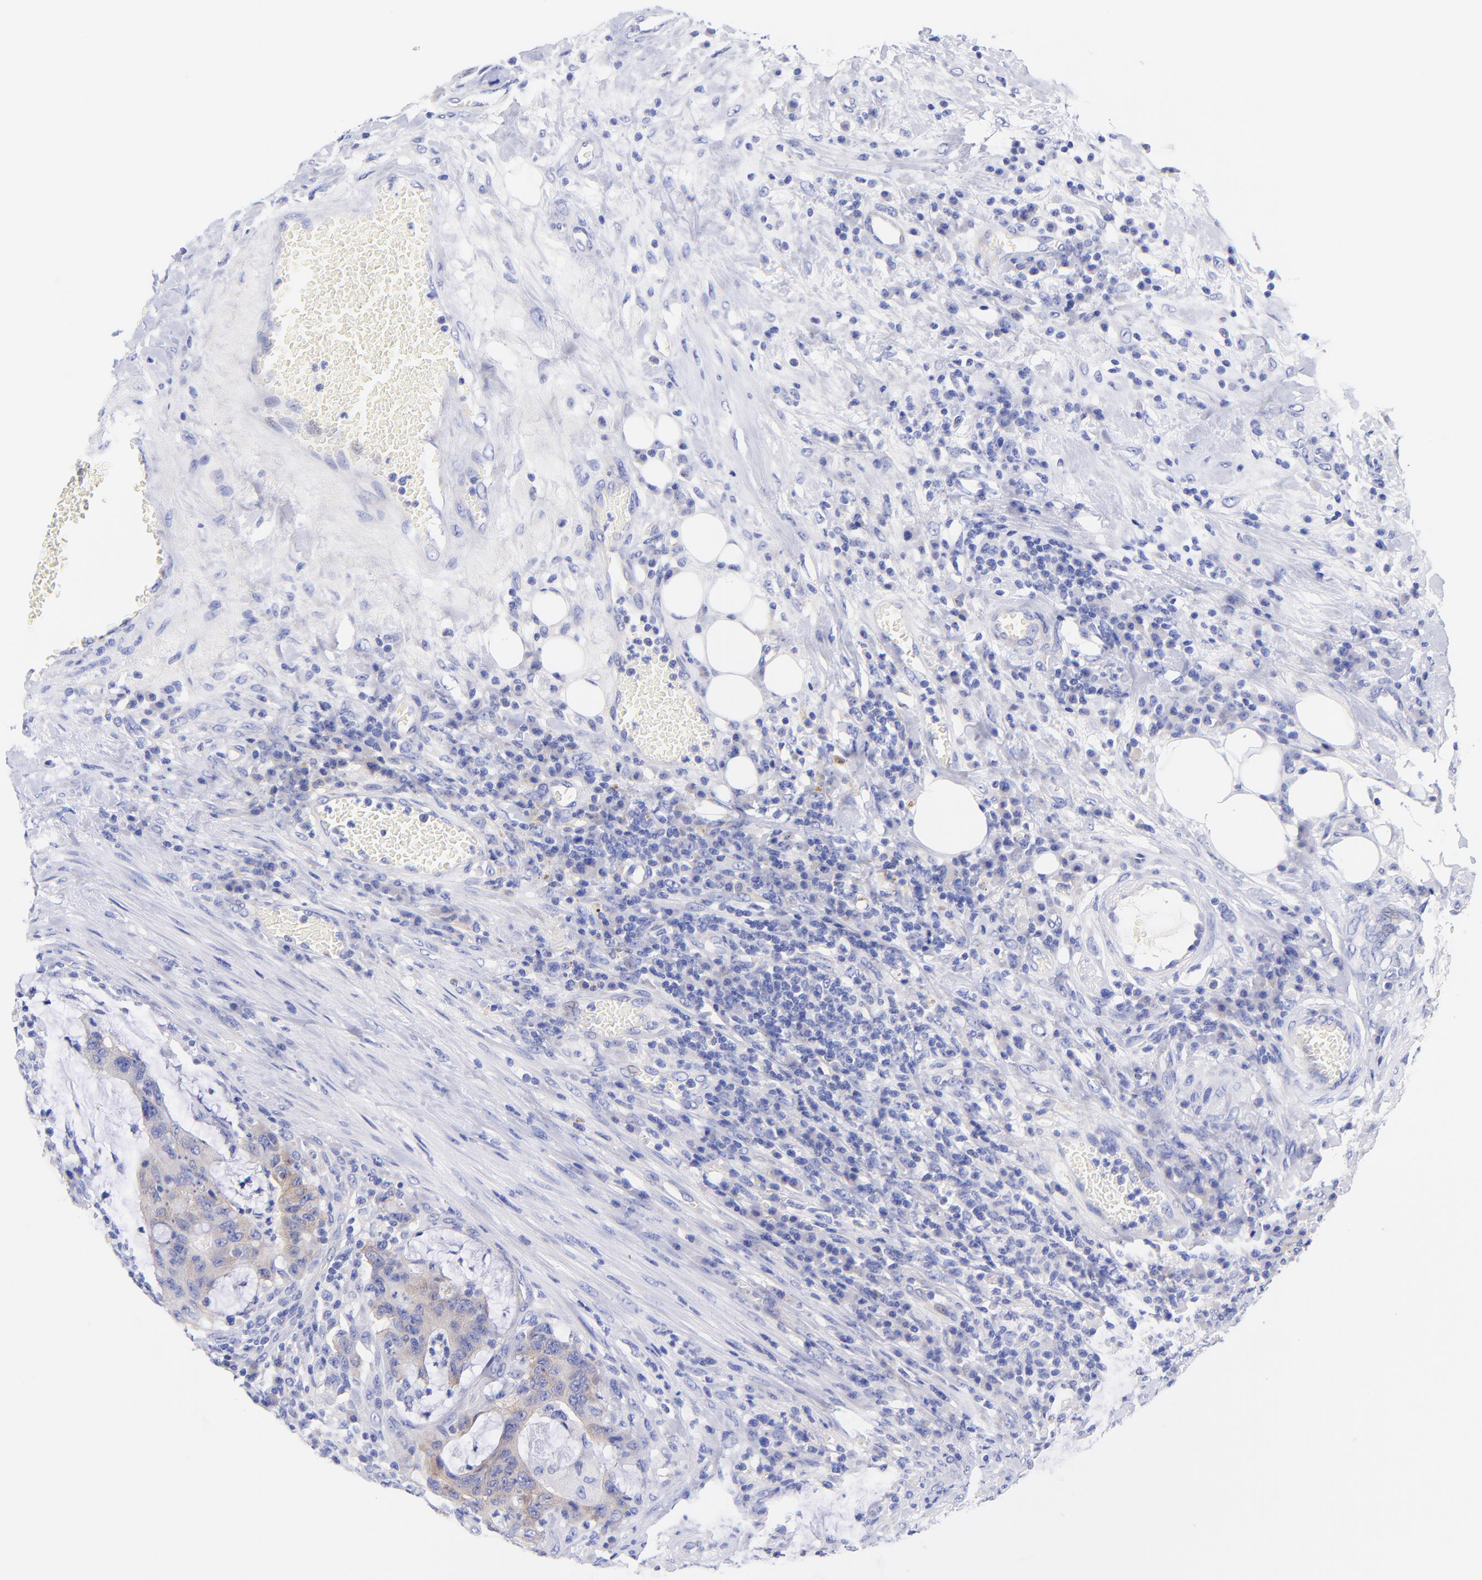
{"staining": {"intensity": "moderate", "quantity": "25%-75%", "location": "cytoplasmic/membranous"}, "tissue": "colorectal cancer", "cell_type": "Tumor cells", "image_type": "cancer", "snomed": [{"axis": "morphology", "description": "Adenocarcinoma, NOS"}, {"axis": "topography", "description": "Colon"}], "caption": "This micrograph shows IHC staining of colorectal cancer (adenocarcinoma), with medium moderate cytoplasmic/membranous staining in about 25%-75% of tumor cells.", "gene": "GPHN", "patient": {"sex": "male", "age": 54}}